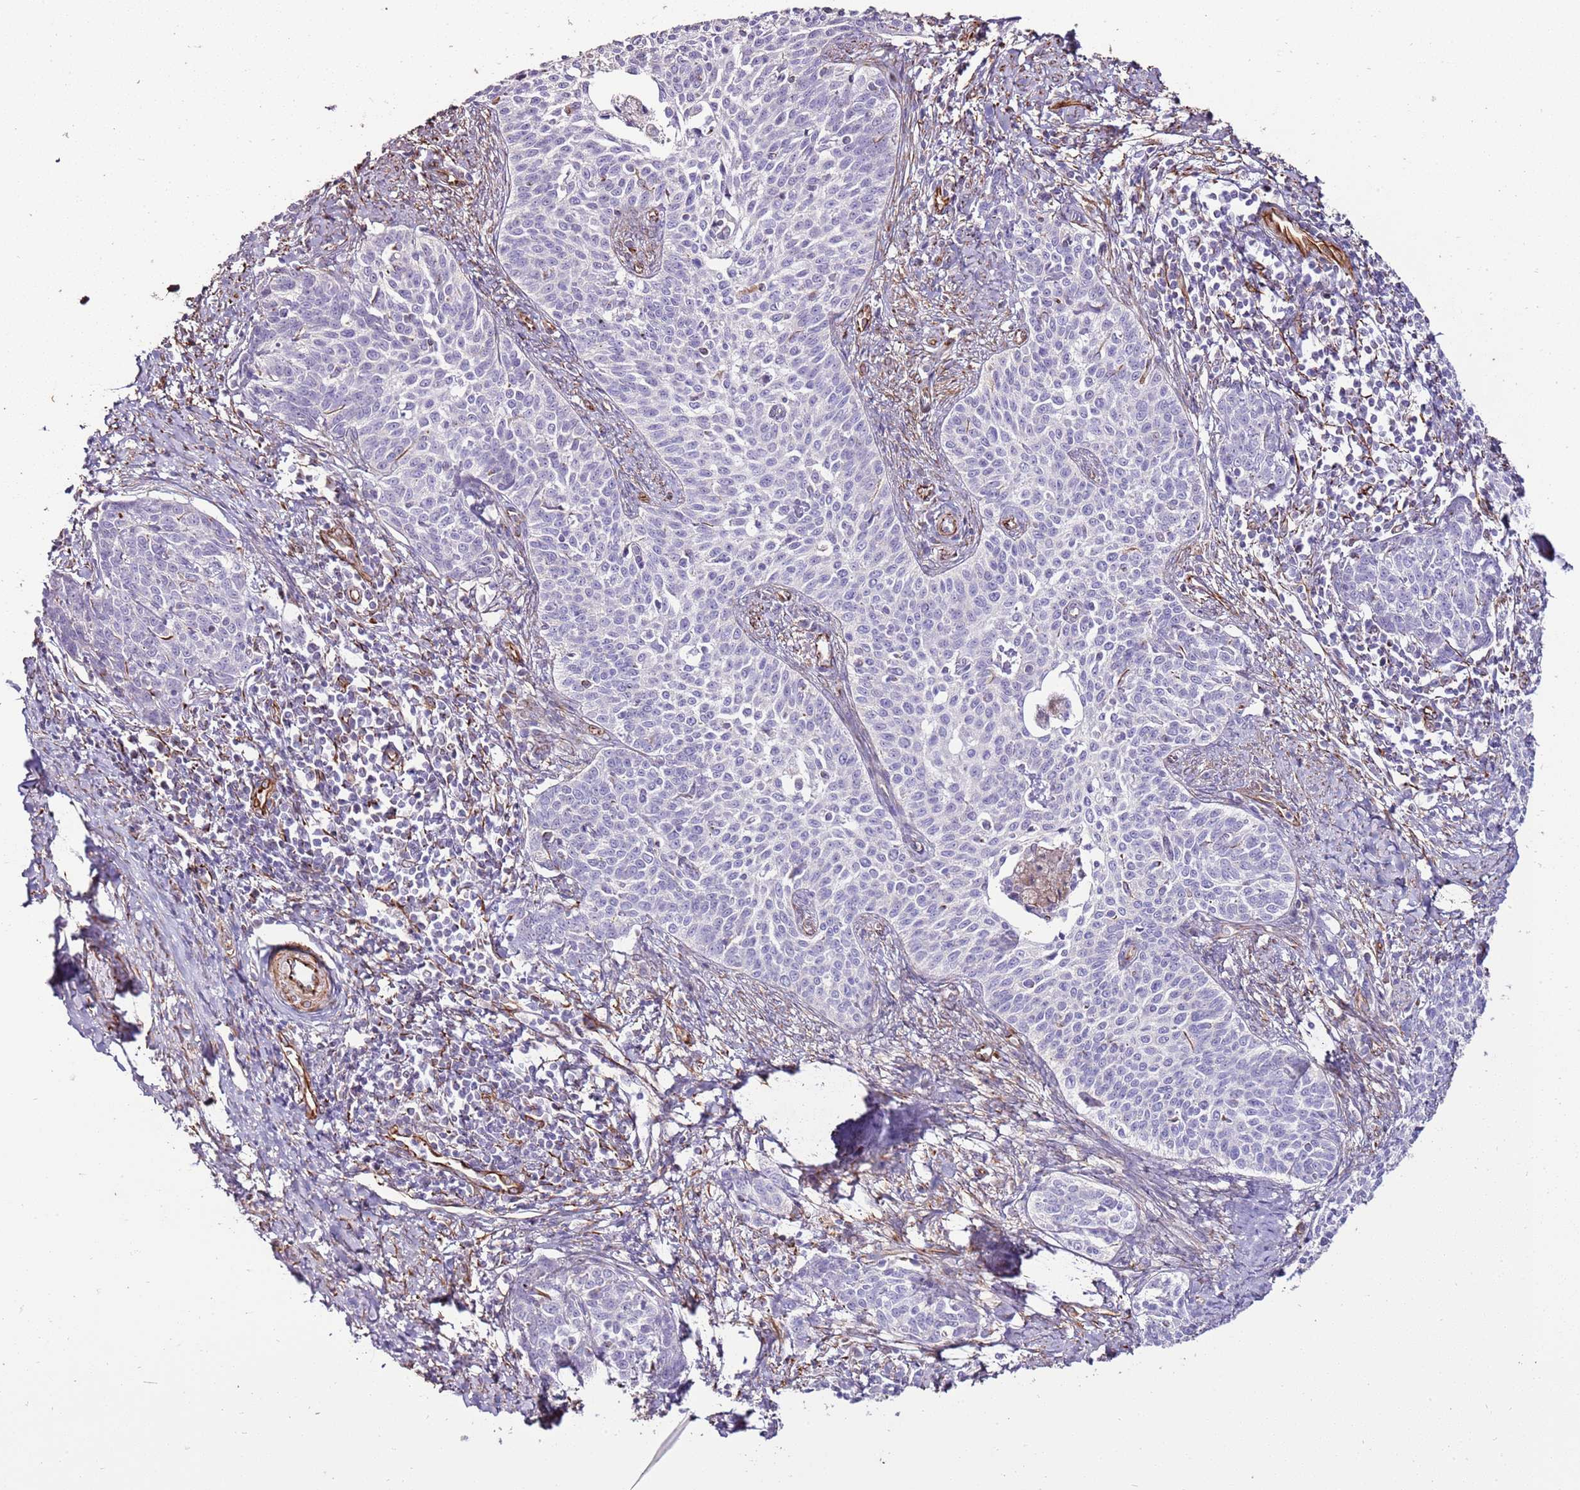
{"staining": {"intensity": "negative", "quantity": "none", "location": "none"}, "tissue": "cervical cancer", "cell_type": "Tumor cells", "image_type": "cancer", "snomed": [{"axis": "morphology", "description": "Squamous cell carcinoma, NOS"}, {"axis": "topography", "description": "Cervix"}], "caption": "The IHC image has no significant positivity in tumor cells of cervical cancer tissue.", "gene": "ZNF786", "patient": {"sex": "female", "age": 39}}